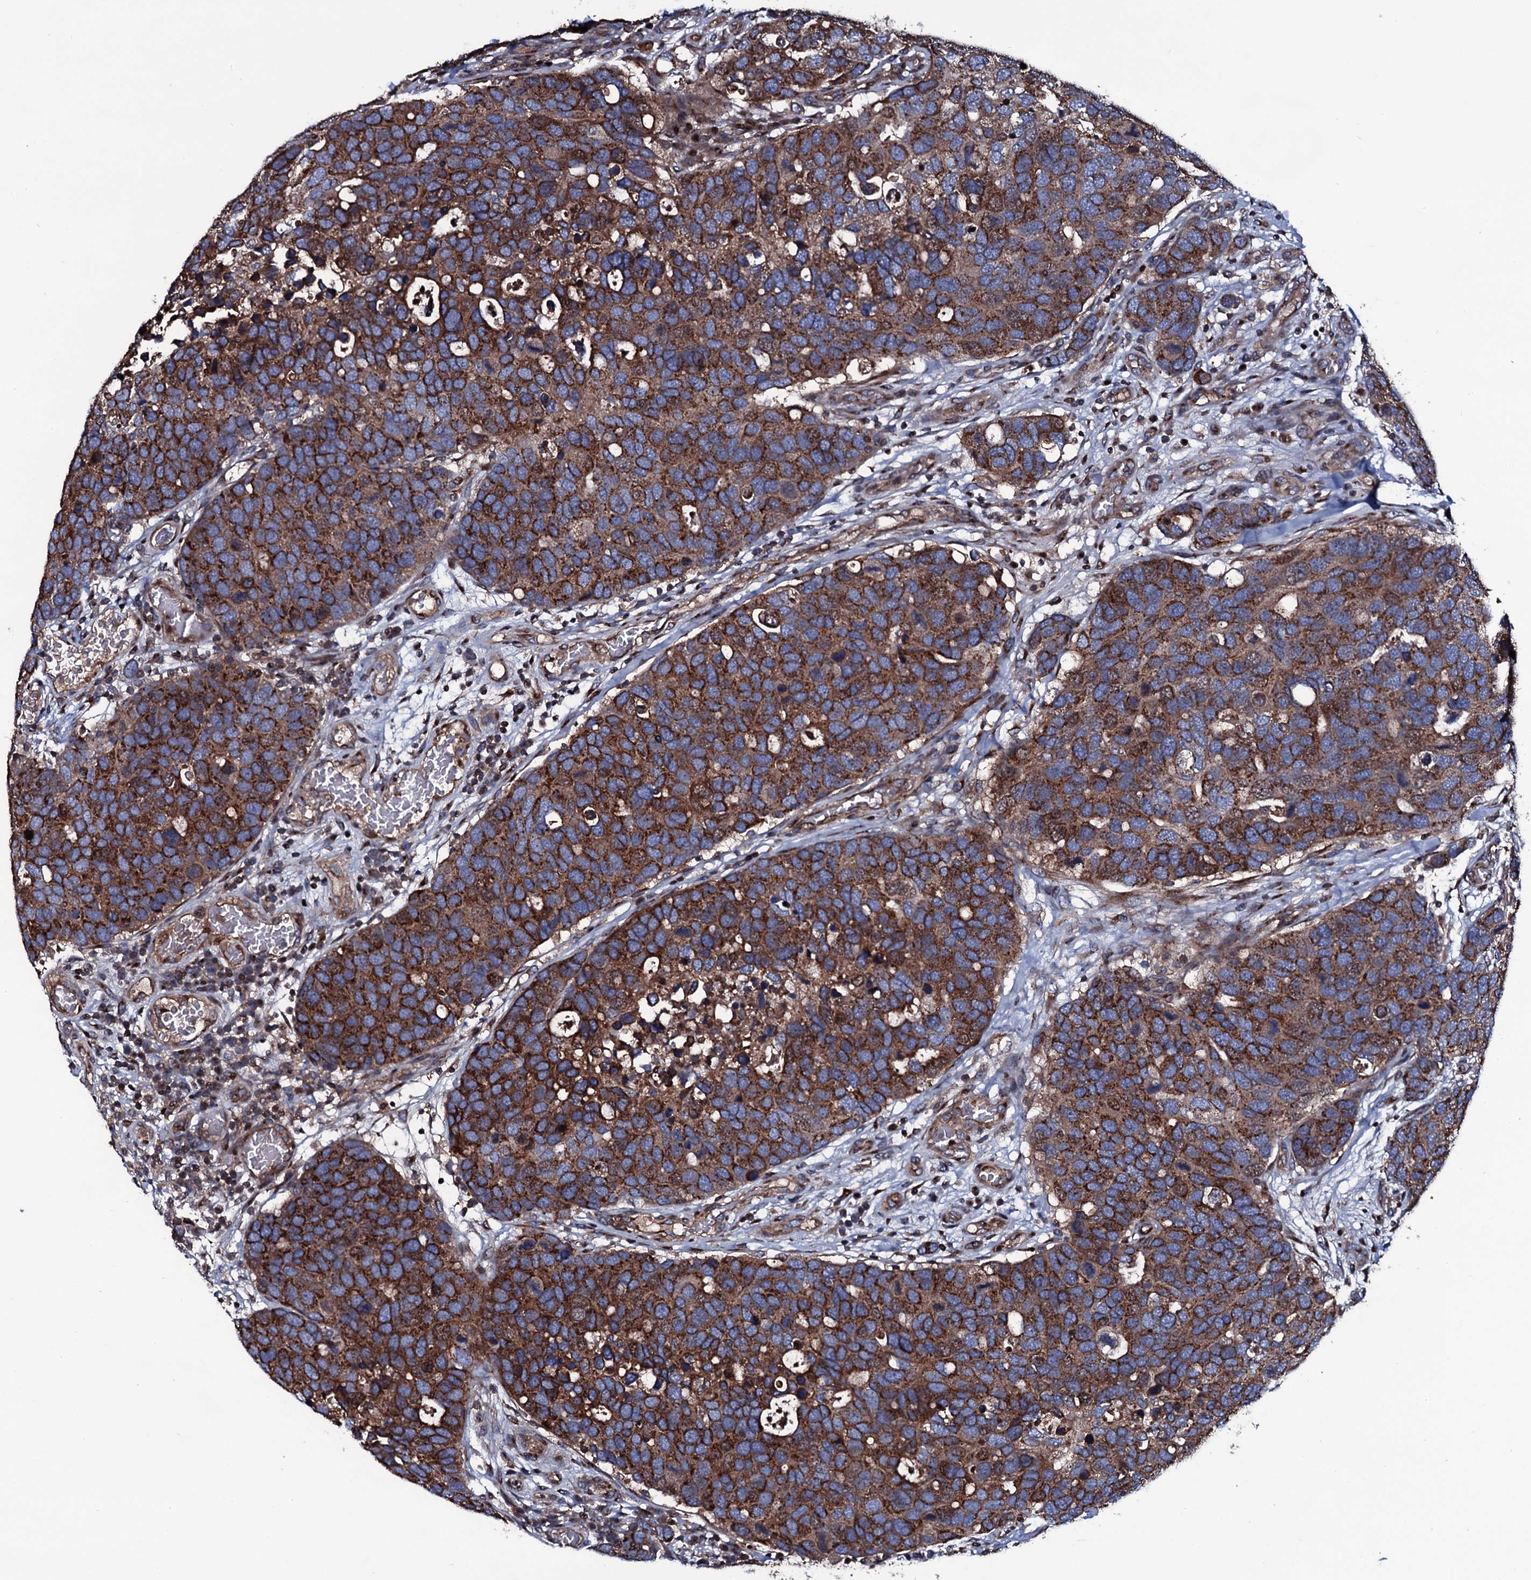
{"staining": {"intensity": "strong", "quantity": ">75%", "location": "cytoplasmic/membranous"}, "tissue": "breast cancer", "cell_type": "Tumor cells", "image_type": "cancer", "snomed": [{"axis": "morphology", "description": "Duct carcinoma"}, {"axis": "topography", "description": "Breast"}], "caption": "A high amount of strong cytoplasmic/membranous positivity is present in about >75% of tumor cells in breast cancer (intraductal carcinoma) tissue.", "gene": "PLET1", "patient": {"sex": "female", "age": 83}}